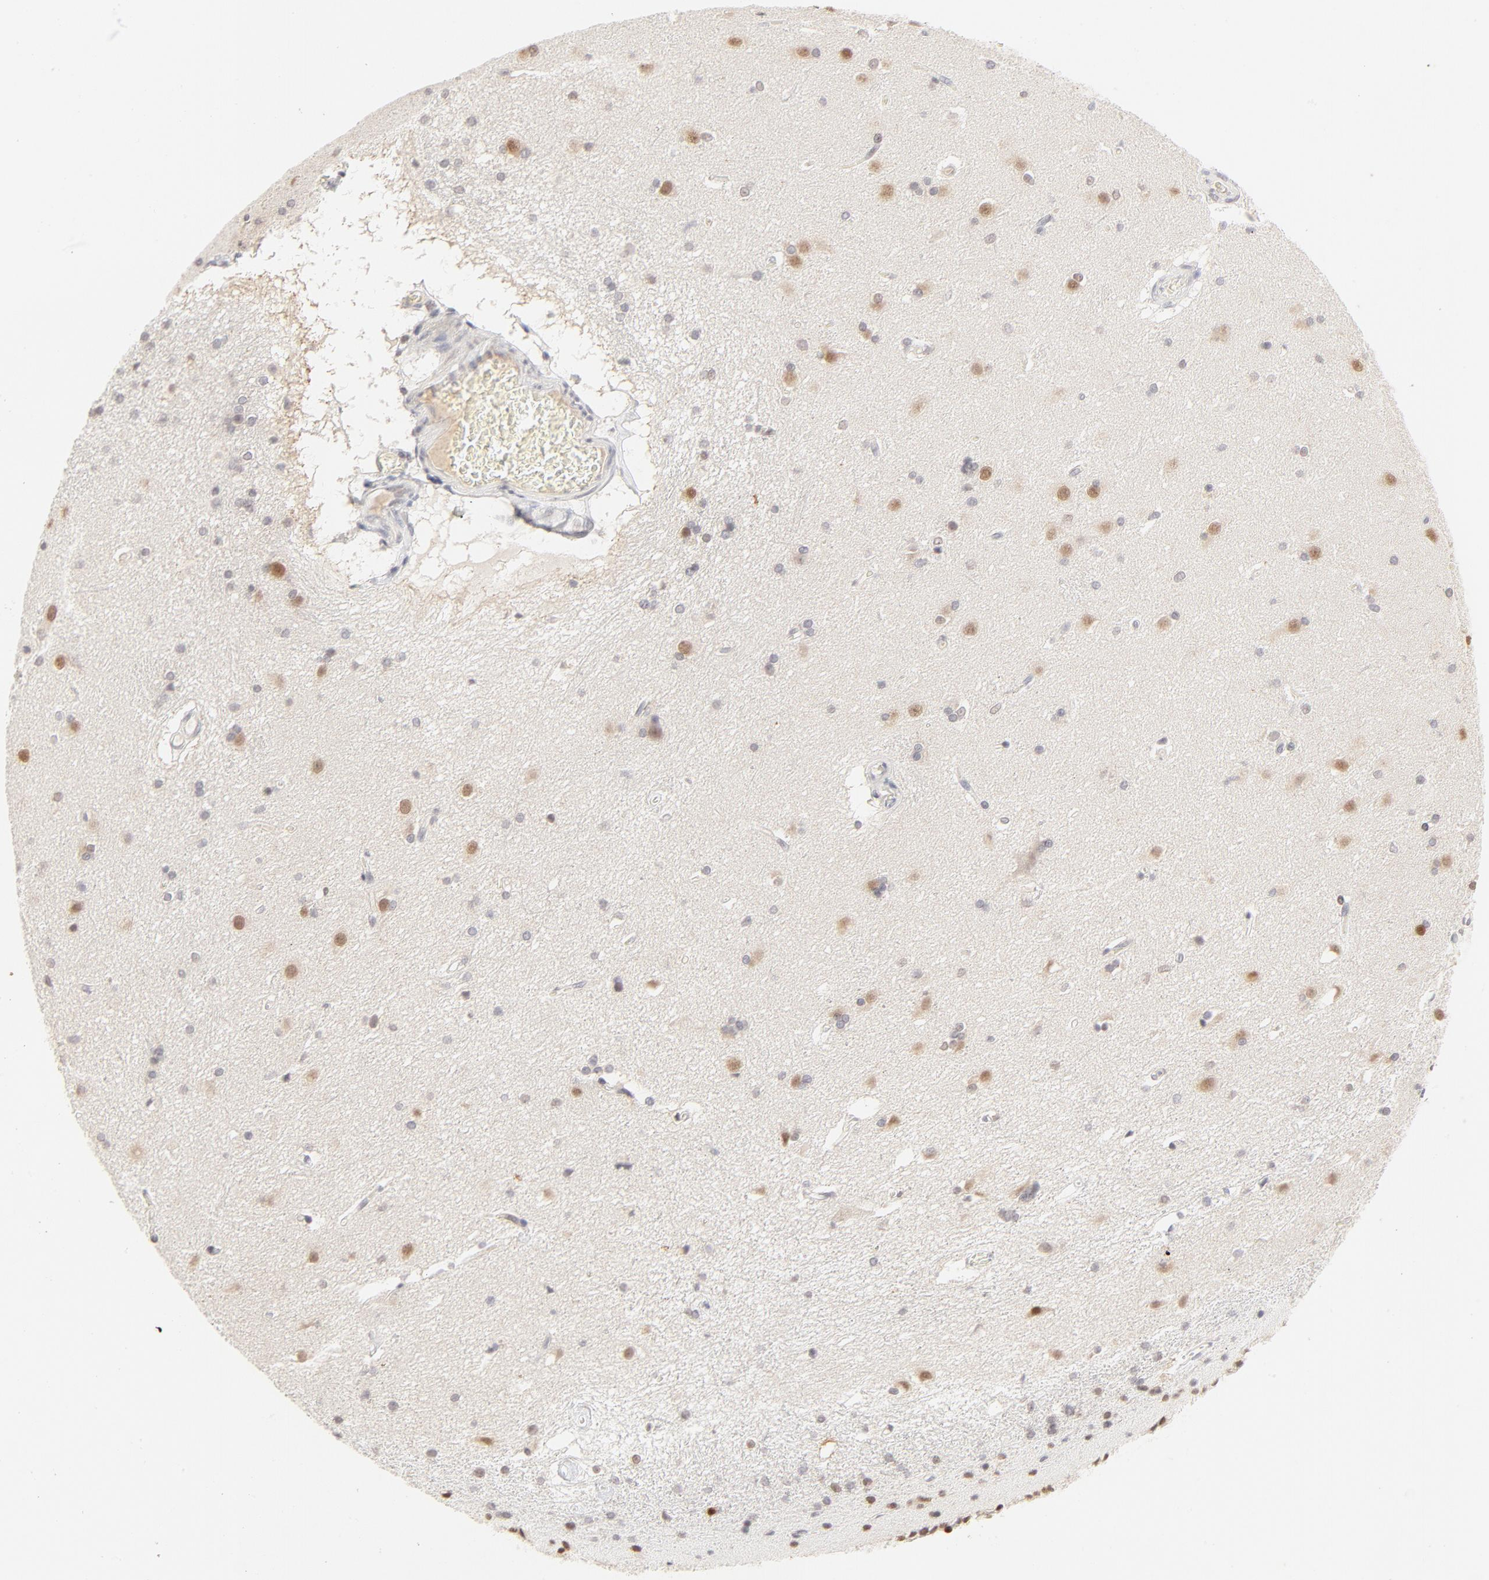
{"staining": {"intensity": "moderate", "quantity": "25%-75%", "location": "nuclear"}, "tissue": "caudate", "cell_type": "Glial cells", "image_type": "normal", "snomed": [{"axis": "morphology", "description": "Normal tissue, NOS"}, {"axis": "topography", "description": "Lateral ventricle wall"}], "caption": "Protein expression analysis of normal human caudate reveals moderate nuclear expression in about 25%-75% of glial cells. Using DAB (3,3'-diaminobenzidine) (brown) and hematoxylin (blue) stains, captured at high magnification using brightfield microscopy.", "gene": "PBX1", "patient": {"sex": "female", "age": 19}}